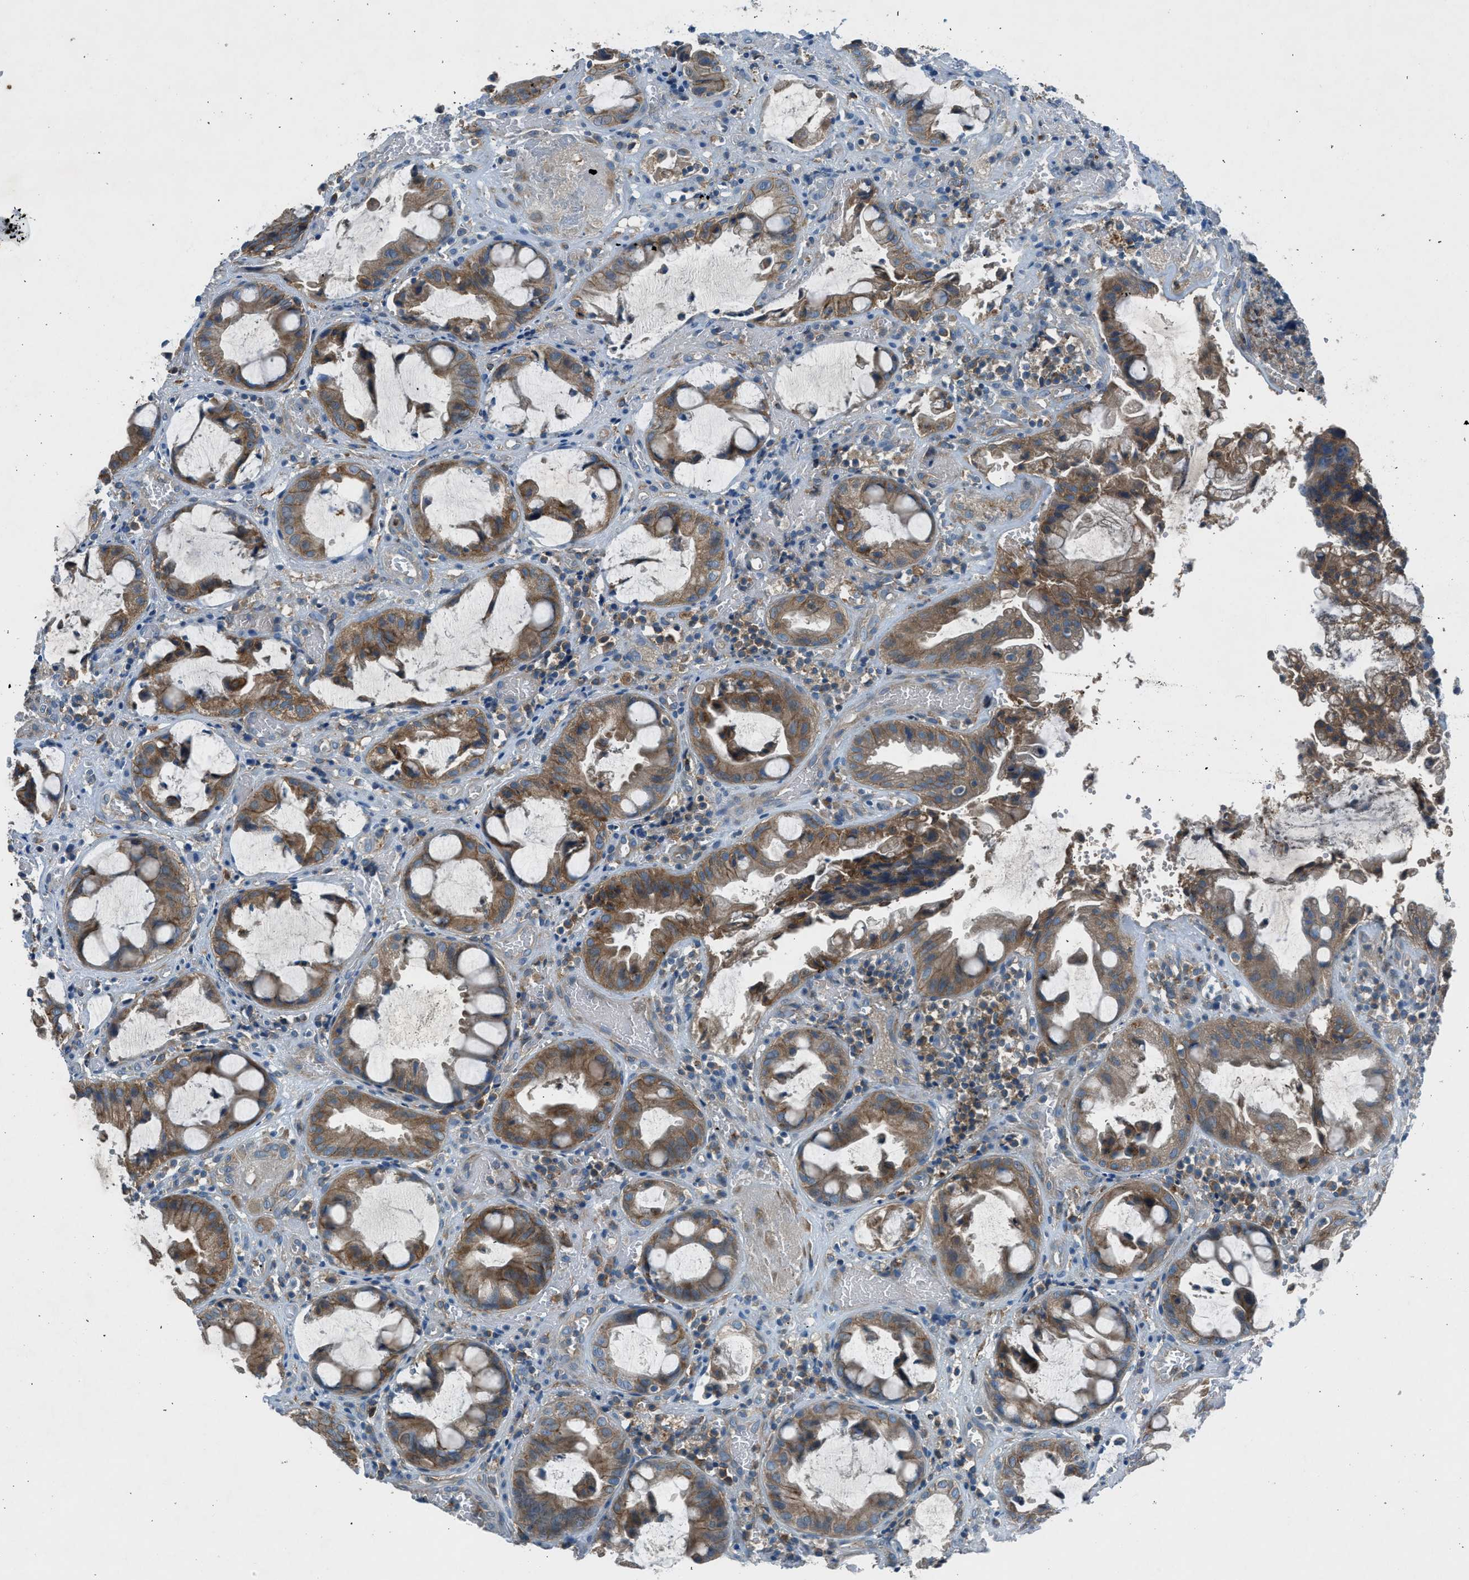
{"staining": {"intensity": "moderate", "quantity": ">75%", "location": "cytoplasmic/membranous"}, "tissue": "colorectal cancer", "cell_type": "Tumor cells", "image_type": "cancer", "snomed": [{"axis": "morphology", "description": "Adenocarcinoma, NOS"}, {"axis": "topography", "description": "Colon"}], "caption": "Colorectal cancer was stained to show a protein in brown. There is medium levels of moderate cytoplasmic/membranous expression in about >75% of tumor cells.", "gene": "BMP1", "patient": {"sex": "female", "age": 57}}